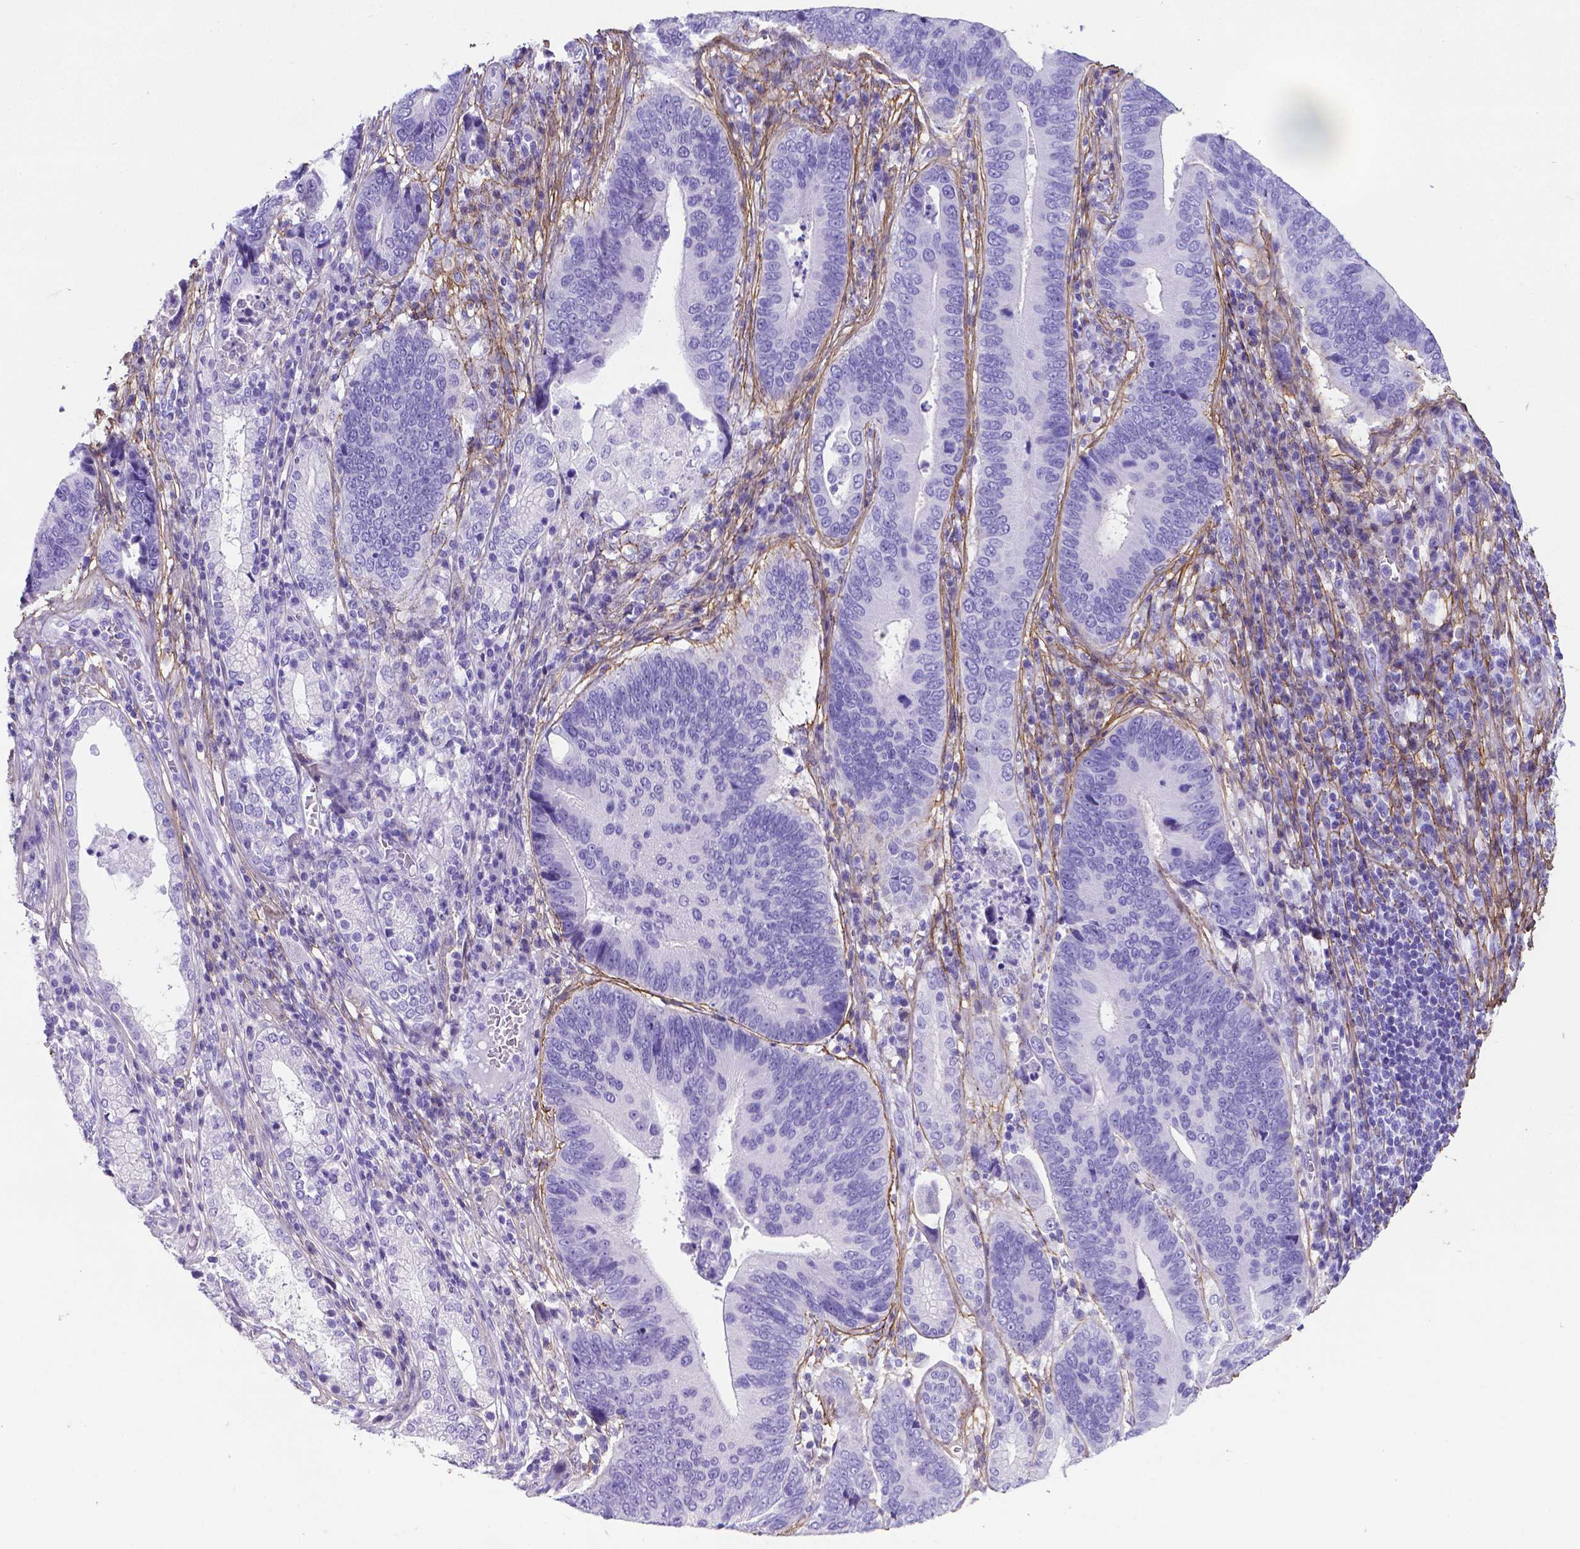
{"staining": {"intensity": "negative", "quantity": "none", "location": "none"}, "tissue": "stomach cancer", "cell_type": "Tumor cells", "image_type": "cancer", "snomed": [{"axis": "morphology", "description": "Adenocarcinoma, NOS"}, {"axis": "topography", "description": "Stomach"}], "caption": "Micrograph shows no significant protein positivity in tumor cells of stomach cancer (adenocarcinoma). The staining is performed using DAB brown chromogen with nuclei counter-stained in using hematoxylin.", "gene": "MFAP2", "patient": {"sex": "male", "age": 84}}